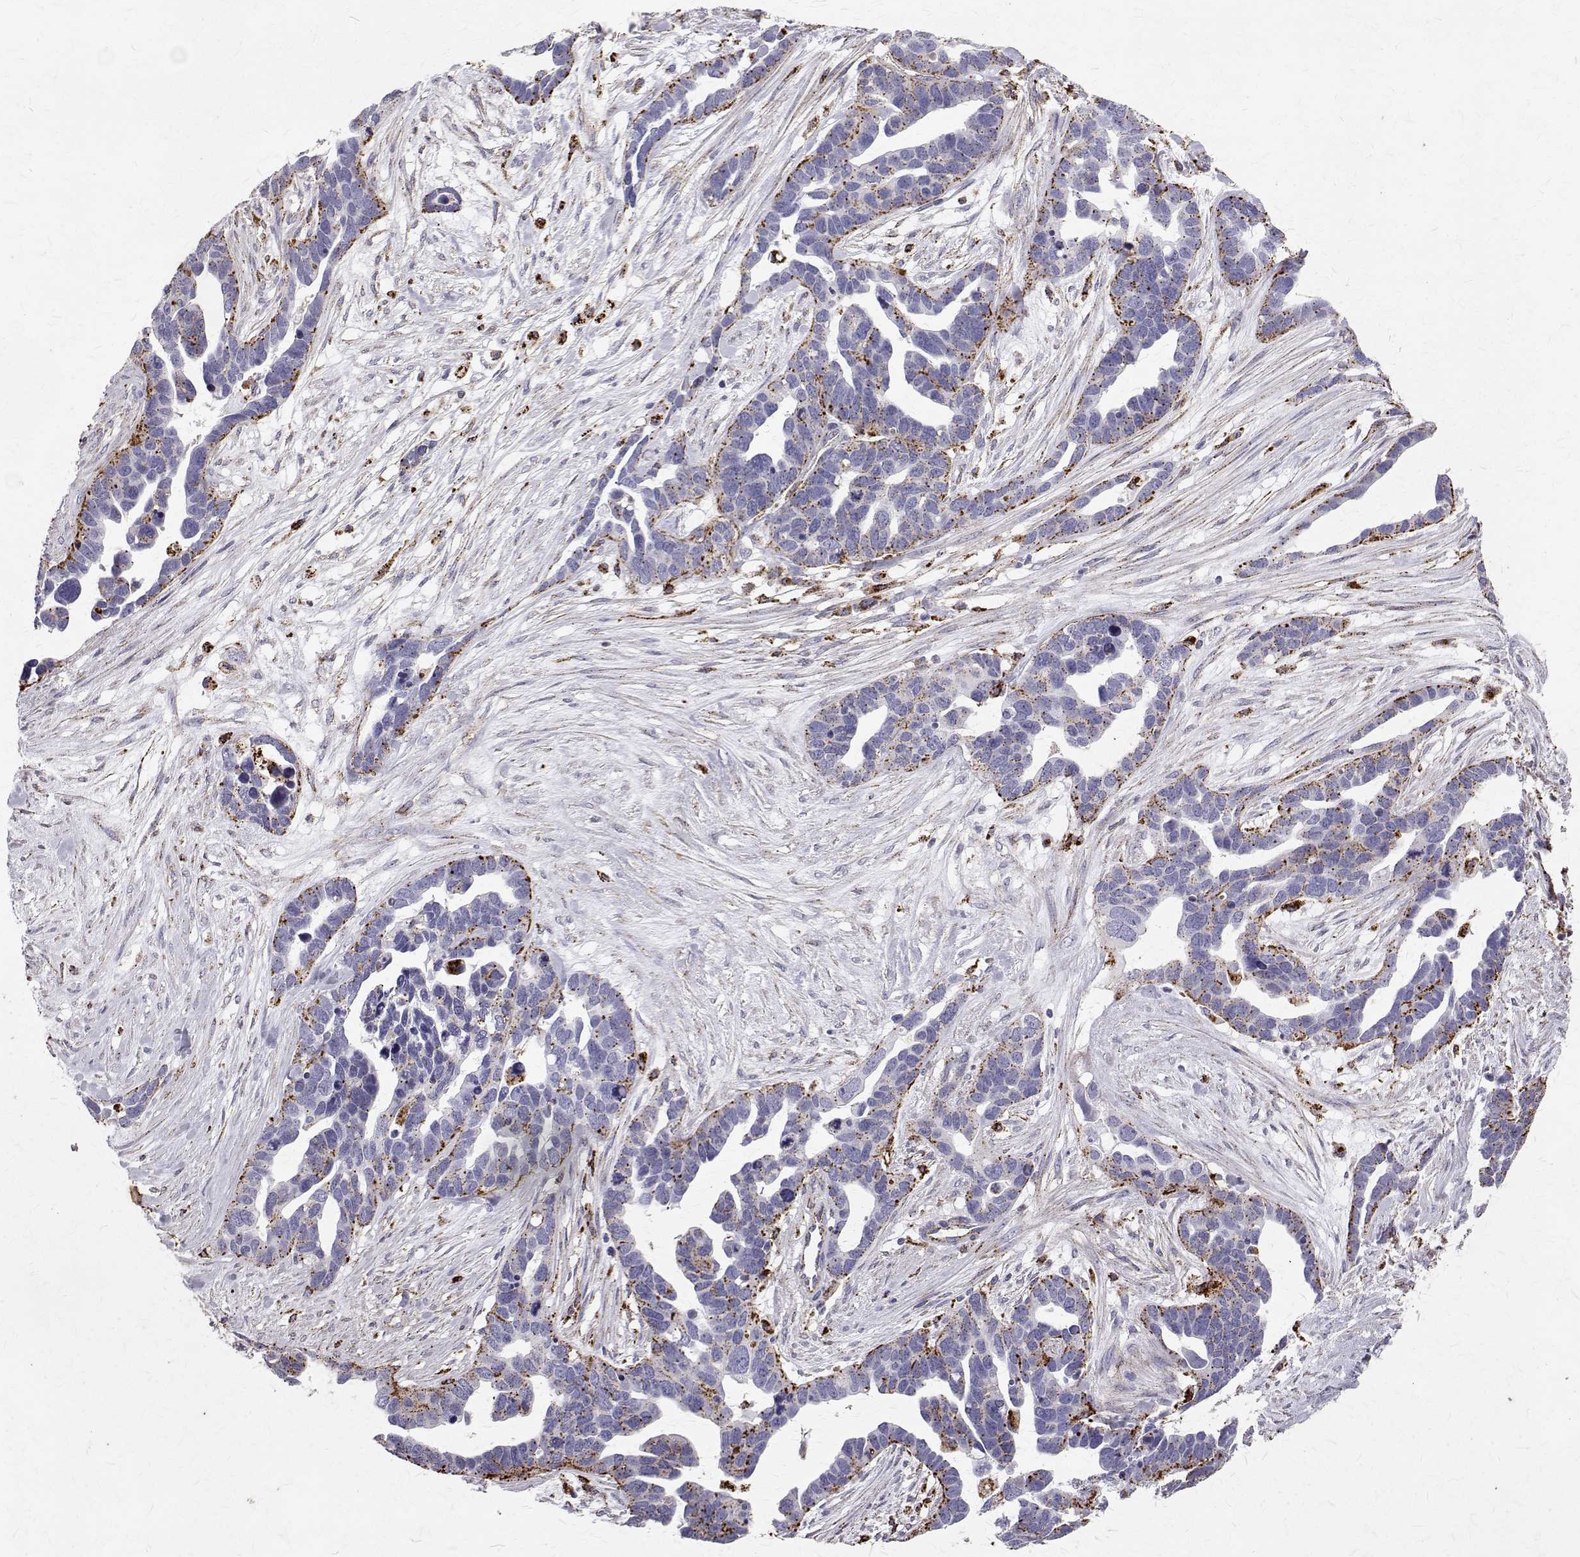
{"staining": {"intensity": "moderate", "quantity": "<25%", "location": "cytoplasmic/membranous"}, "tissue": "ovarian cancer", "cell_type": "Tumor cells", "image_type": "cancer", "snomed": [{"axis": "morphology", "description": "Cystadenocarcinoma, serous, NOS"}, {"axis": "topography", "description": "Ovary"}], "caption": "Moderate cytoplasmic/membranous protein positivity is appreciated in approximately <25% of tumor cells in serous cystadenocarcinoma (ovarian).", "gene": "TPP1", "patient": {"sex": "female", "age": 54}}